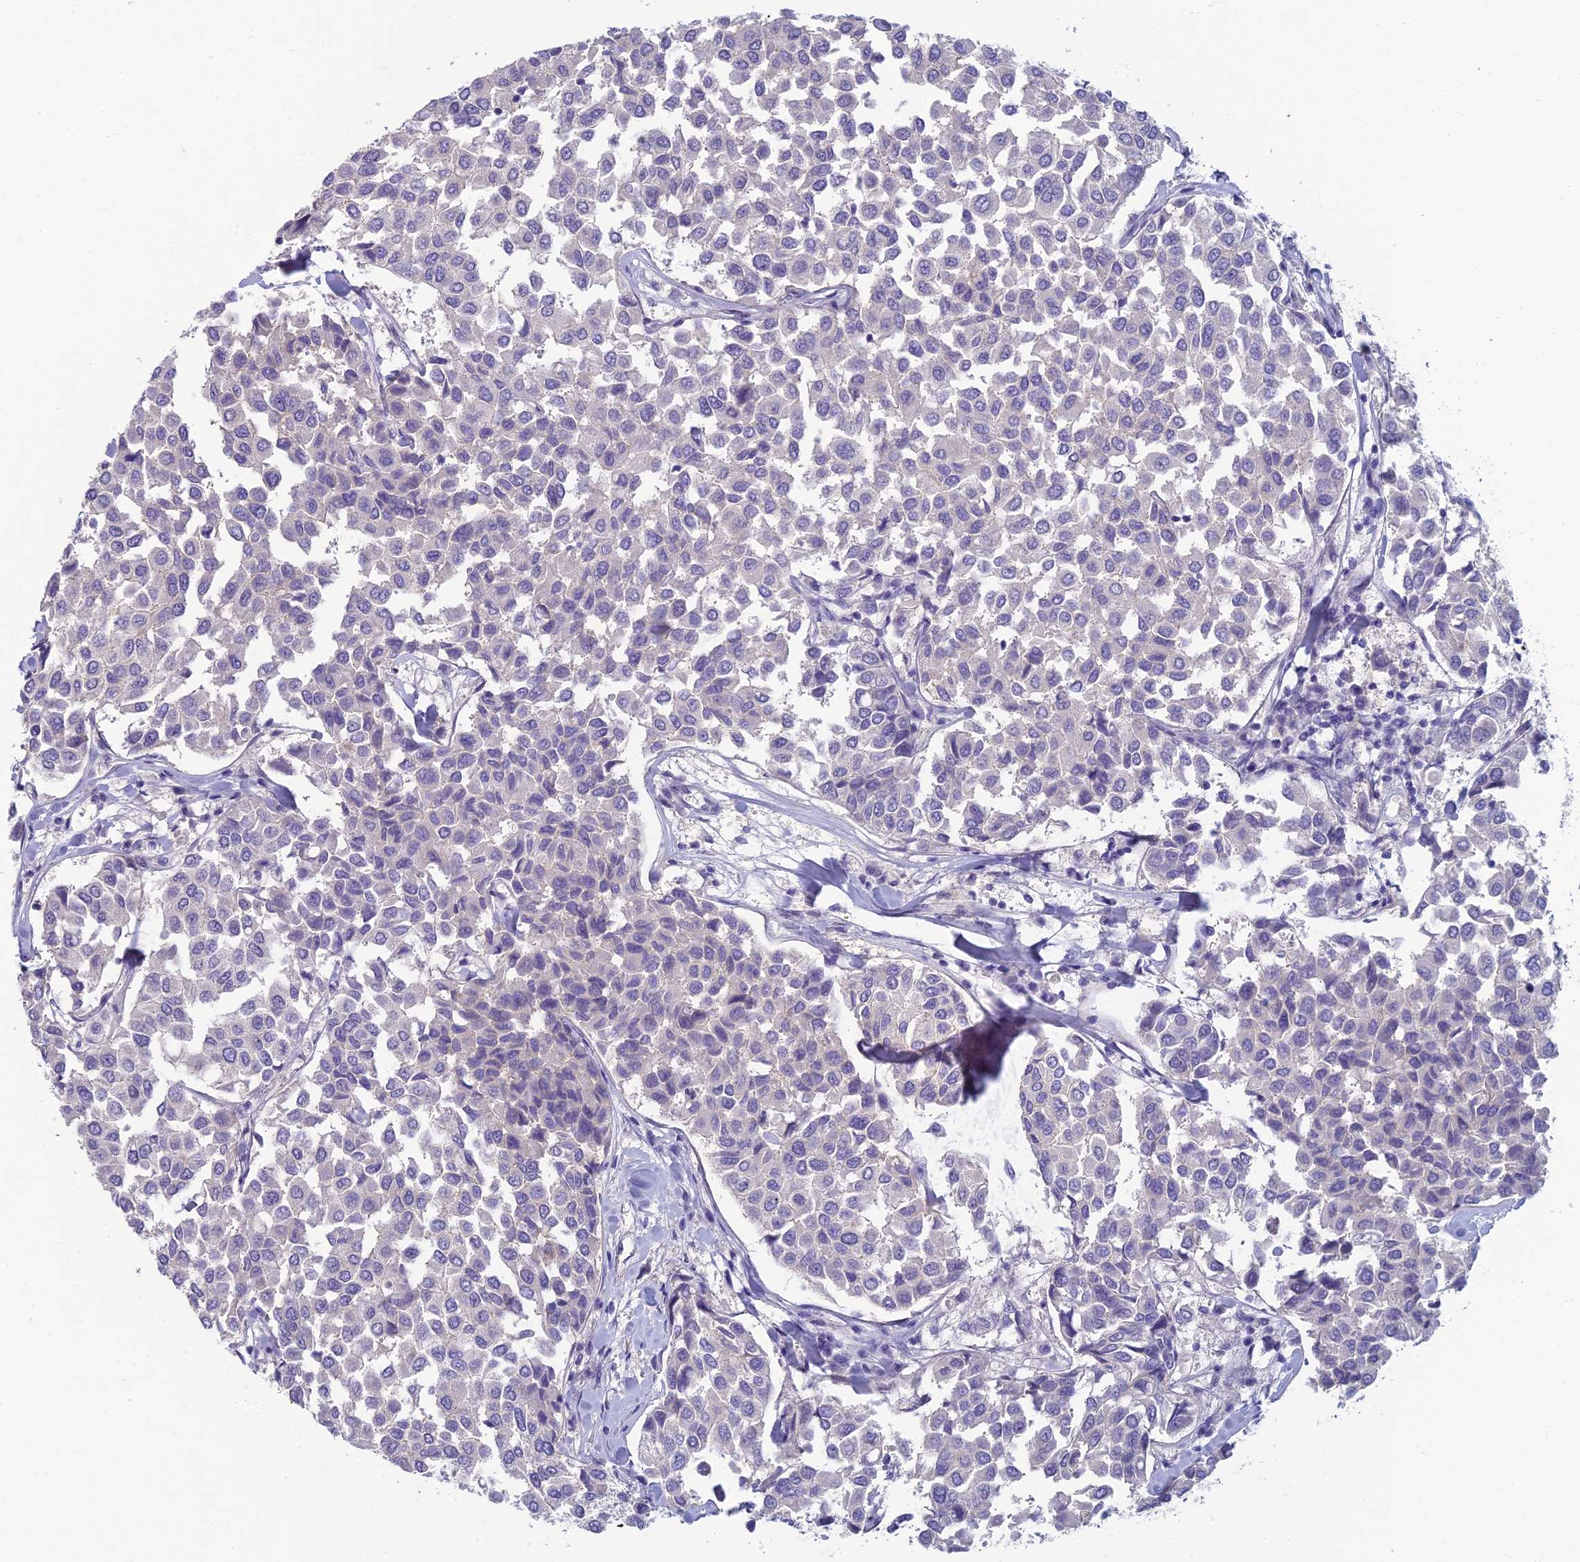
{"staining": {"intensity": "negative", "quantity": "none", "location": "none"}, "tissue": "breast cancer", "cell_type": "Tumor cells", "image_type": "cancer", "snomed": [{"axis": "morphology", "description": "Duct carcinoma"}, {"axis": "topography", "description": "Breast"}], "caption": "IHC of breast cancer demonstrates no staining in tumor cells. The staining was performed using DAB (3,3'-diaminobenzidine) to visualize the protein expression in brown, while the nuclei were stained in blue with hematoxylin (Magnification: 20x).", "gene": "NEURL1", "patient": {"sex": "female", "age": 55}}